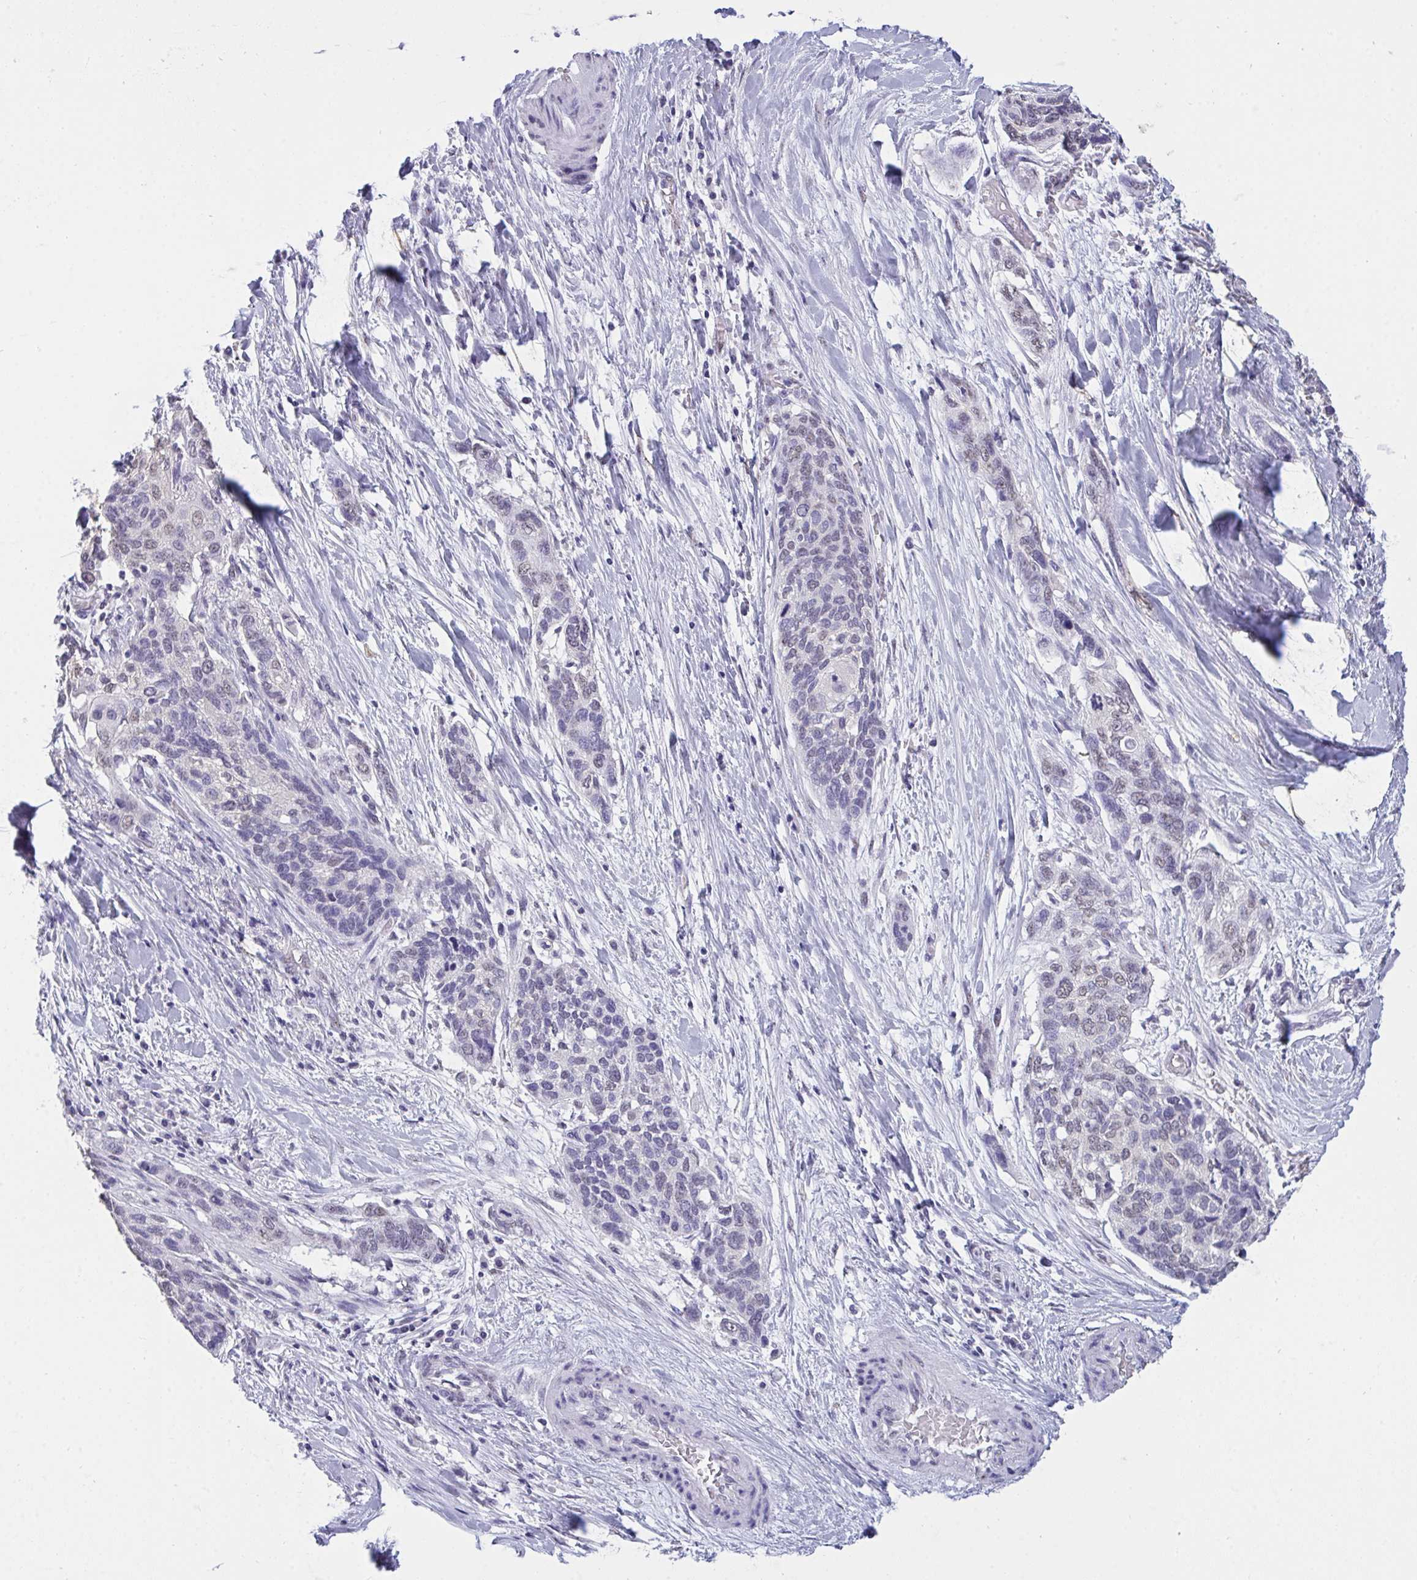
{"staining": {"intensity": "negative", "quantity": "none", "location": "none"}, "tissue": "lung cancer", "cell_type": "Tumor cells", "image_type": "cancer", "snomed": [{"axis": "morphology", "description": "Squamous cell carcinoma, NOS"}, {"axis": "morphology", "description": "Squamous cell carcinoma, metastatic, NOS"}, {"axis": "topography", "description": "Lymph node"}, {"axis": "topography", "description": "Lung"}], "caption": "Lung squamous cell carcinoma stained for a protein using IHC reveals no staining tumor cells.", "gene": "SEMA6B", "patient": {"sex": "male", "age": 41}}